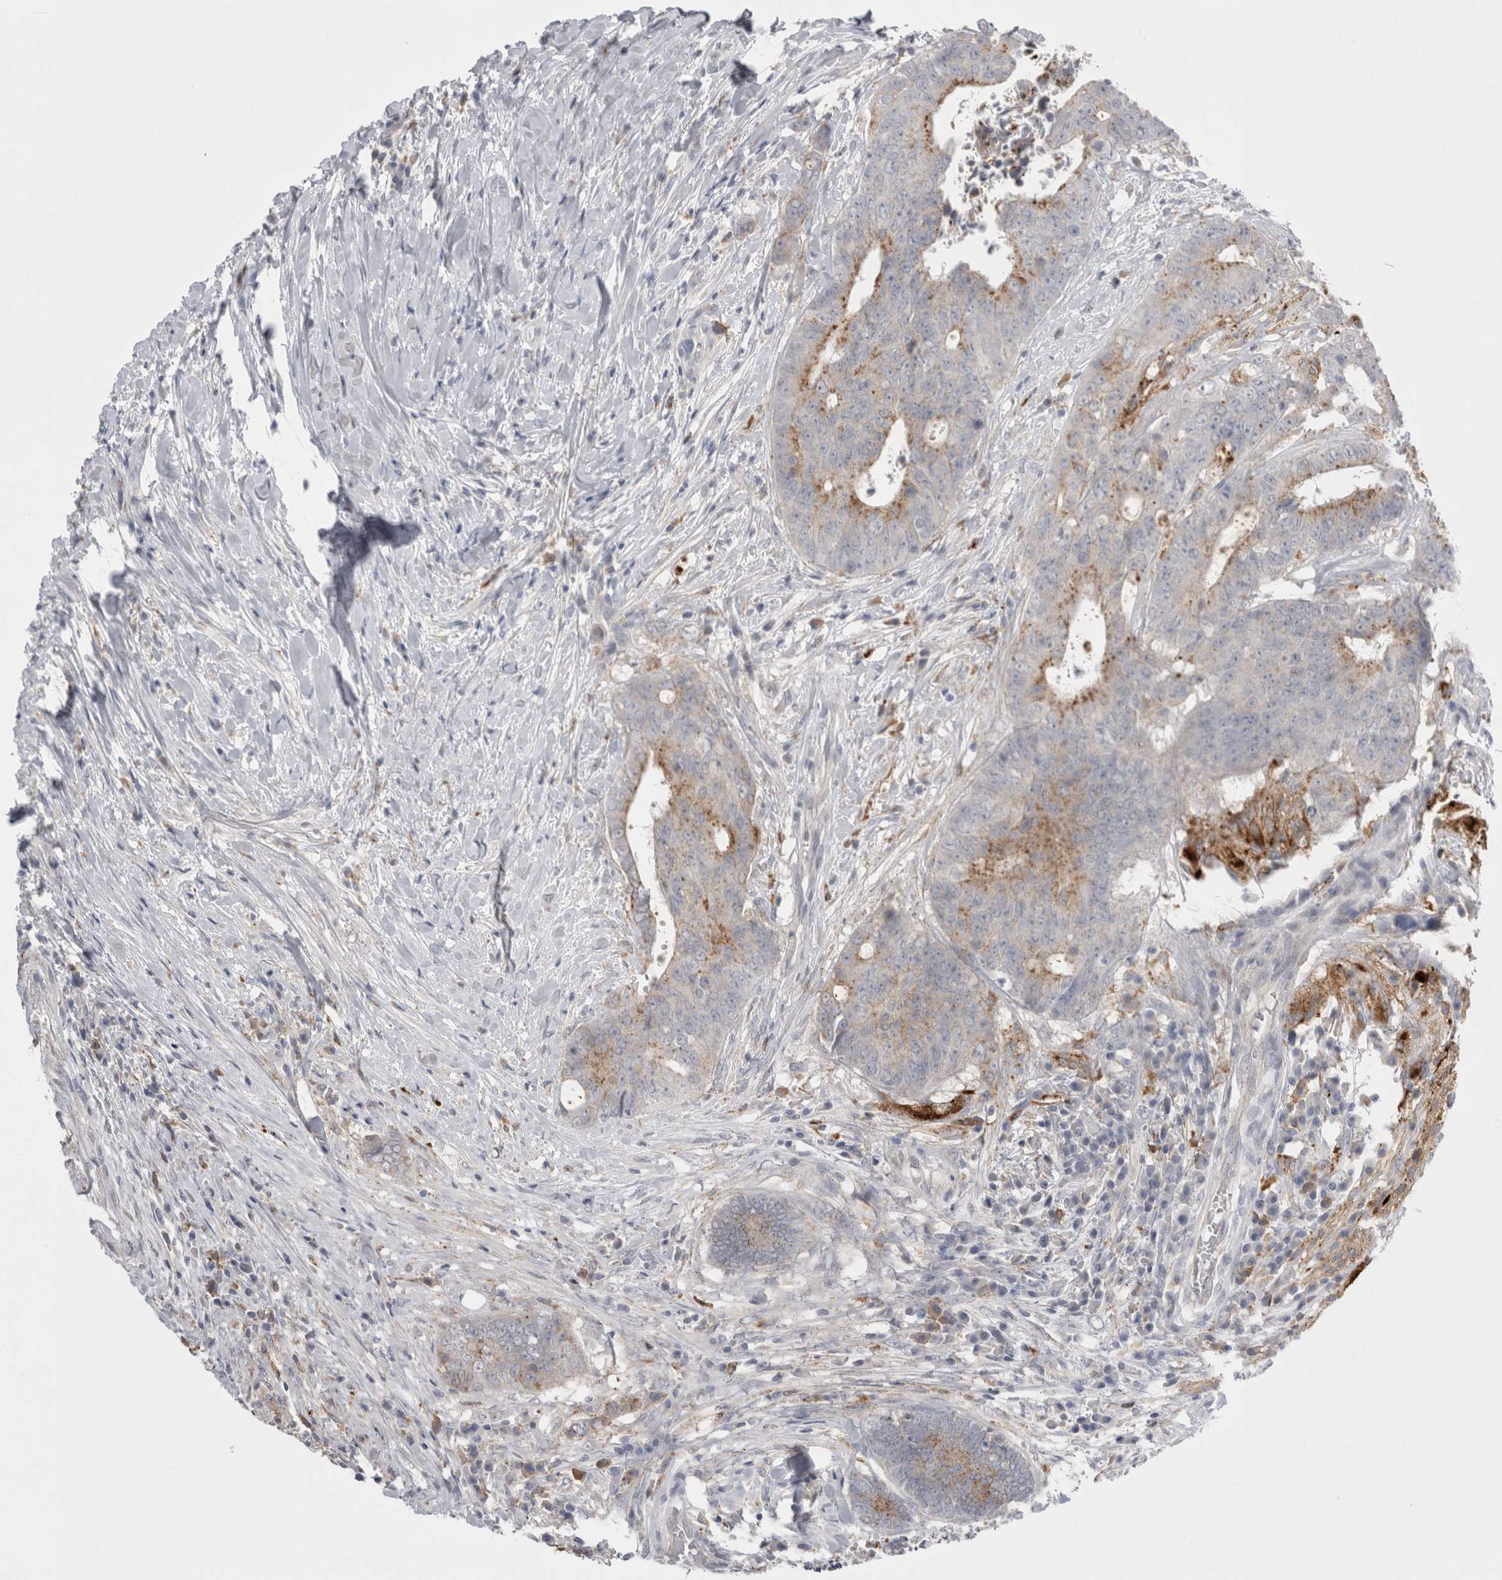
{"staining": {"intensity": "moderate", "quantity": "<25%", "location": "cytoplasmic/membranous"}, "tissue": "colorectal cancer", "cell_type": "Tumor cells", "image_type": "cancer", "snomed": [{"axis": "morphology", "description": "Adenocarcinoma, NOS"}, {"axis": "topography", "description": "Rectum"}], "caption": "Moderate cytoplasmic/membranous protein staining is seen in about <25% of tumor cells in colorectal adenocarcinoma.", "gene": "EPDR1", "patient": {"sex": "male", "age": 72}}